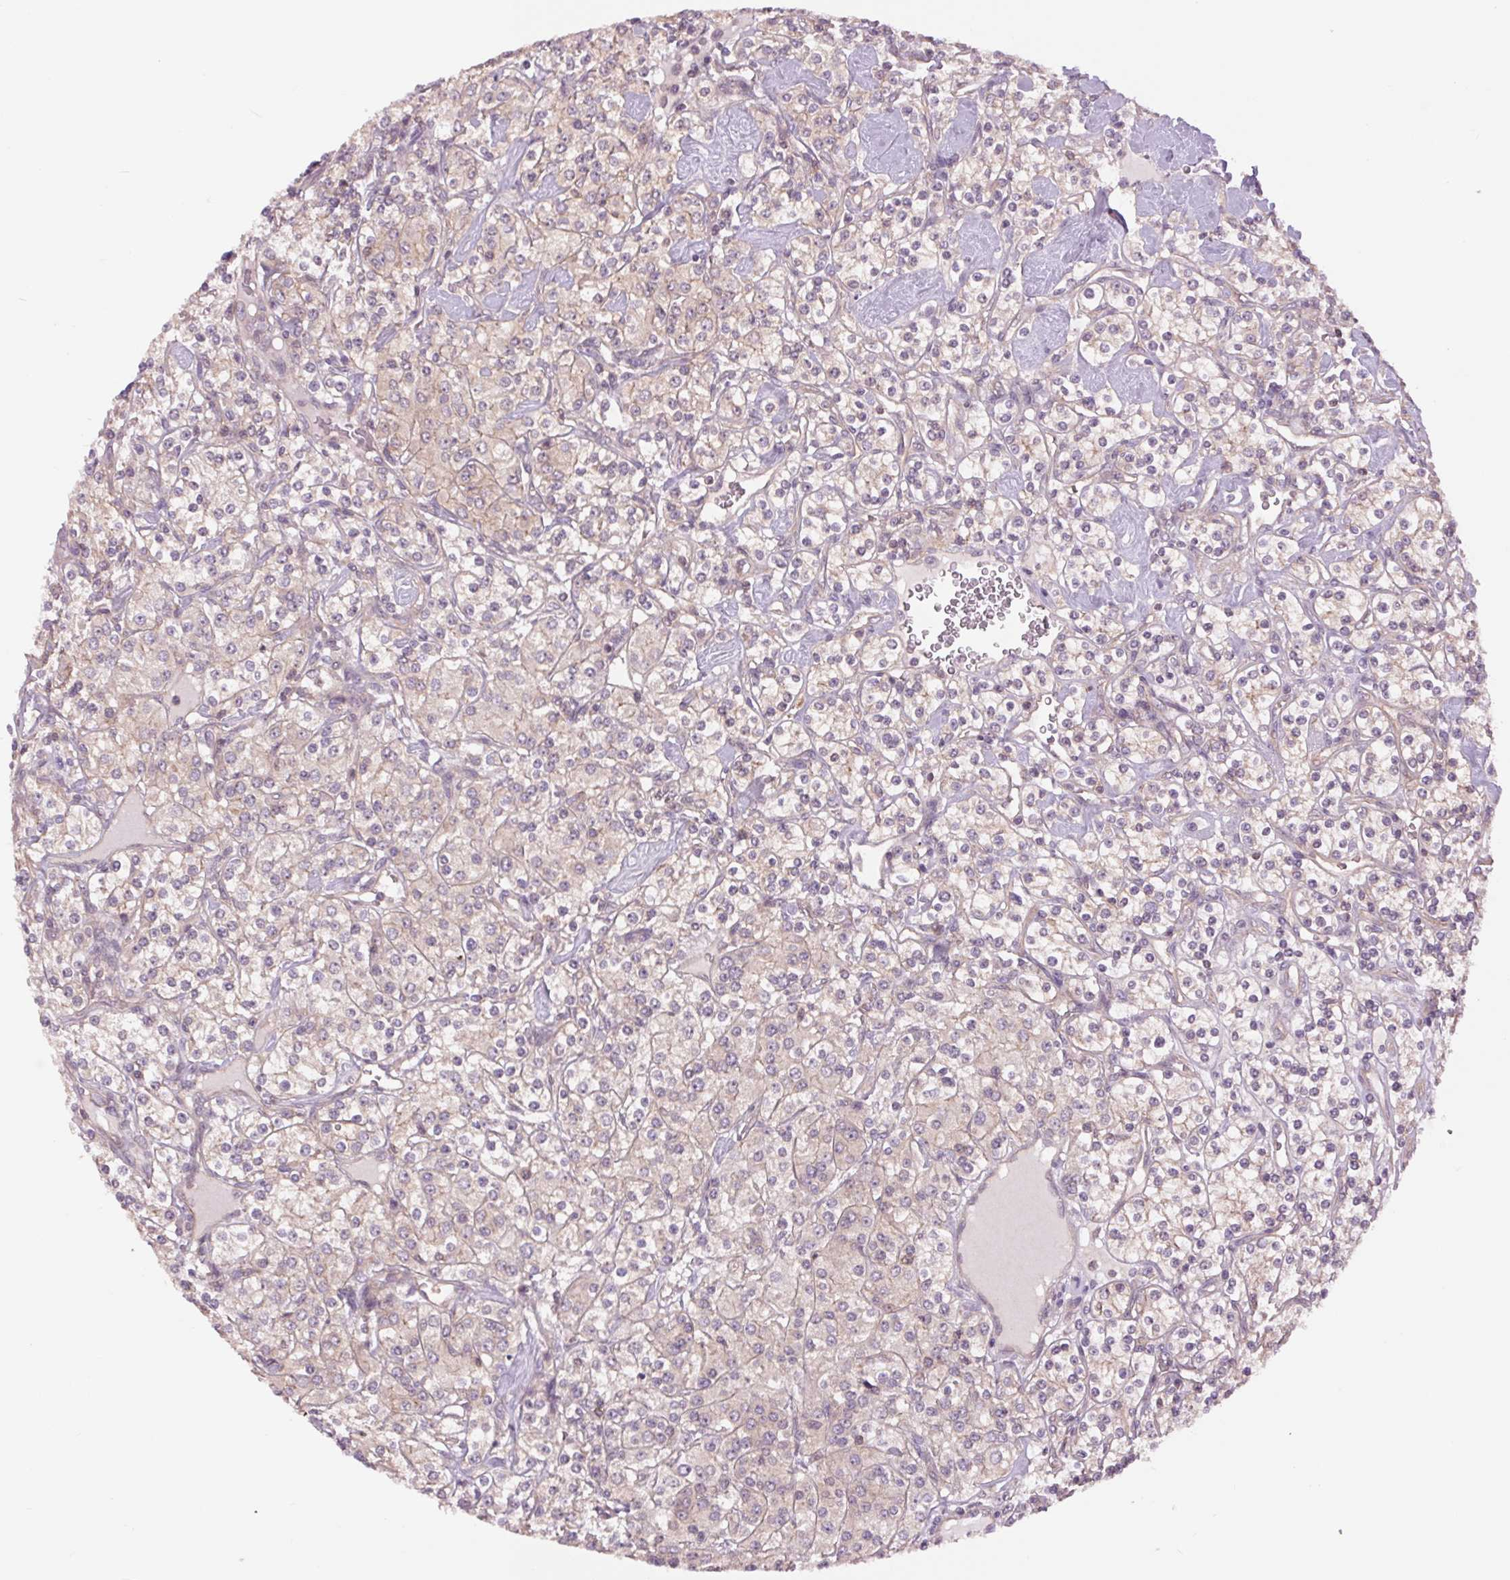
{"staining": {"intensity": "negative", "quantity": "none", "location": "none"}, "tissue": "renal cancer", "cell_type": "Tumor cells", "image_type": "cancer", "snomed": [{"axis": "morphology", "description": "Adenocarcinoma, NOS"}, {"axis": "topography", "description": "Kidney"}], "caption": "Immunohistochemical staining of human renal adenocarcinoma shows no significant expression in tumor cells.", "gene": "SH3RF2", "patient": {"sex": "male", "age": 77}}